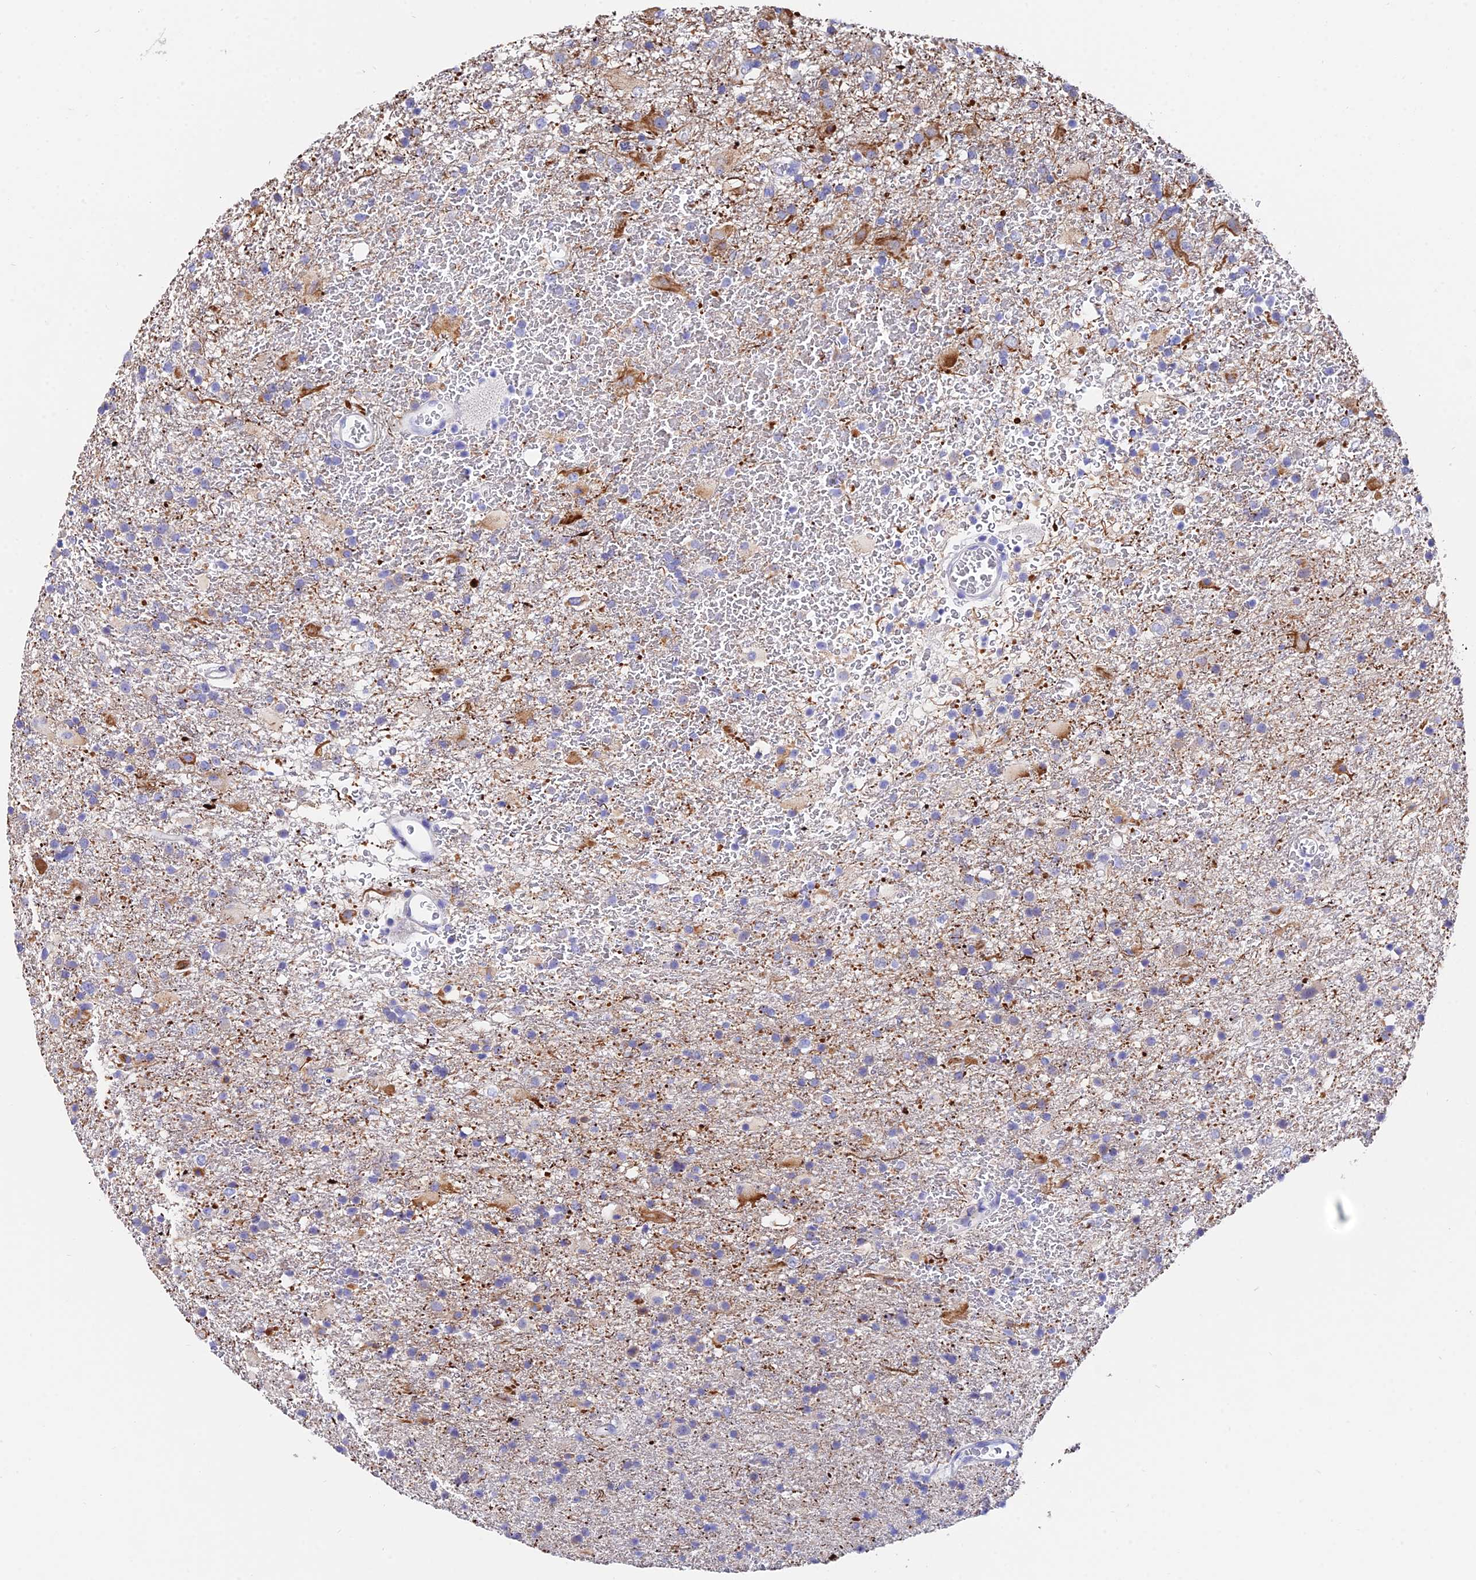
{"staining": {"intensity": "moderate", "quantity": "<25%", "location": "cytoplasmic/membranous"}, "tissue": "glioma", "cell_type": "Tumor cells", "image_type": "cancer", "snomed": [{"axis": "morphology", "description": "Glioma, malignant, Low grade"}, {"axis": "topography", "description": "Brain"}], "caption": "High-magnification brightfield microscopy of low-grade glioma (malignant) stained with DAB (brown) and counterstained with hematoxylin (blue). tumor cells exhibit moderate cytoplasmic/membranous positivity is seen in about<25% of cells.", "gene": "CEP41", "patient": {"sex": "male", "age": 65}}